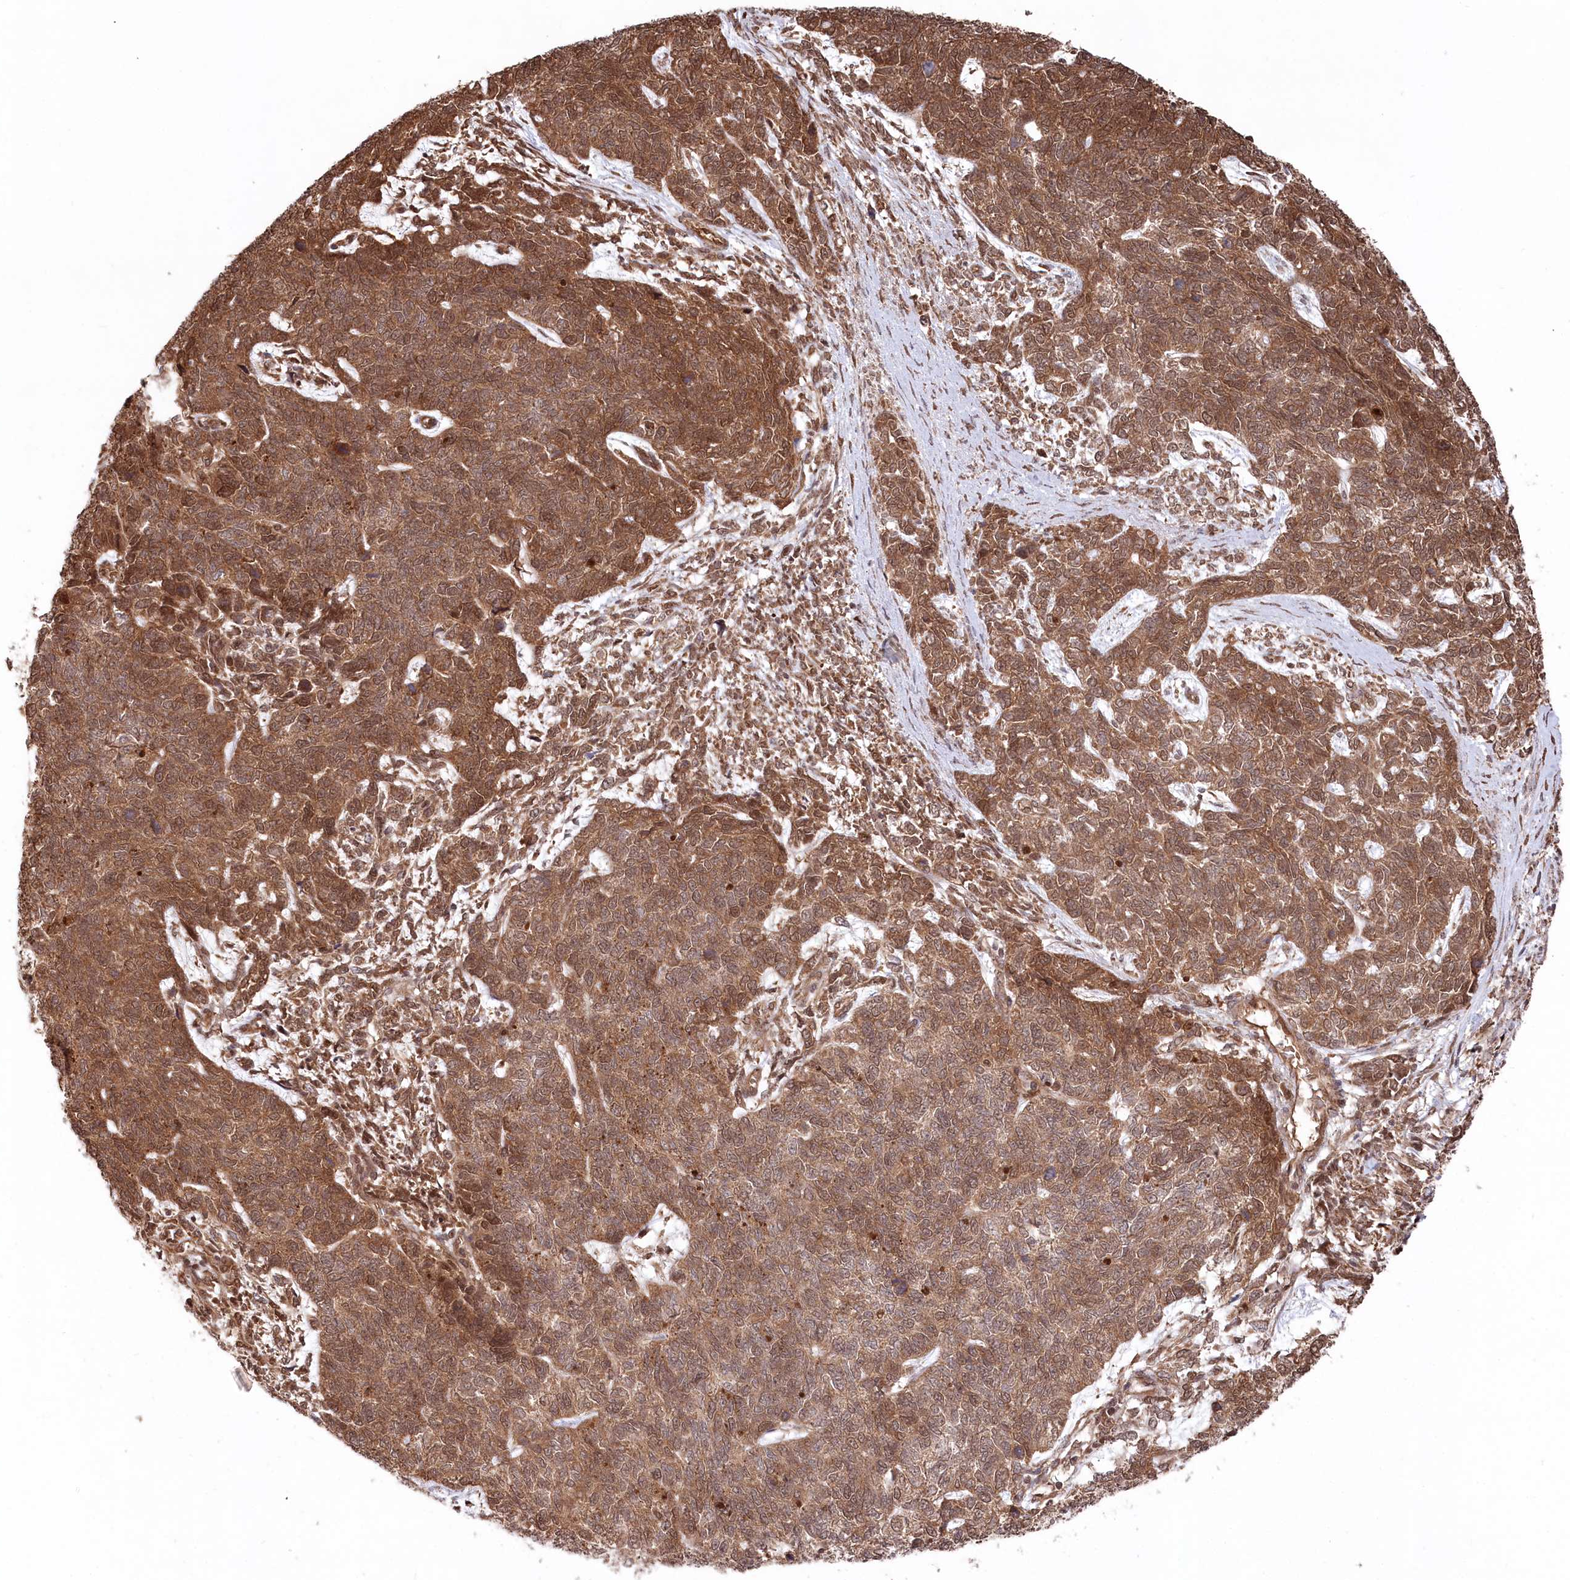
{"staining": {"intensity": "strong", "quantity": ">75%", "location": "cytoplasmic/membranous,nuclear"}, "tissue": "cervical cancer", "cell_type": "Tumor cells", "image_type": "cancer", "snomed": [{"axis": "morphology", "description": "Squamous cell carcinoma, NOS"}, {"axis": "topography", "description": "Cervix"}], "caption": "Brown immunohistochemical staining in squamous cell carcinoma (cervical) exhibits strong cytoplasmic/membranous and nuclear expression in approximately >75% of tumor cells.", "gene": "PSMA1", "patient": {"sex": "female", "age": 63}}